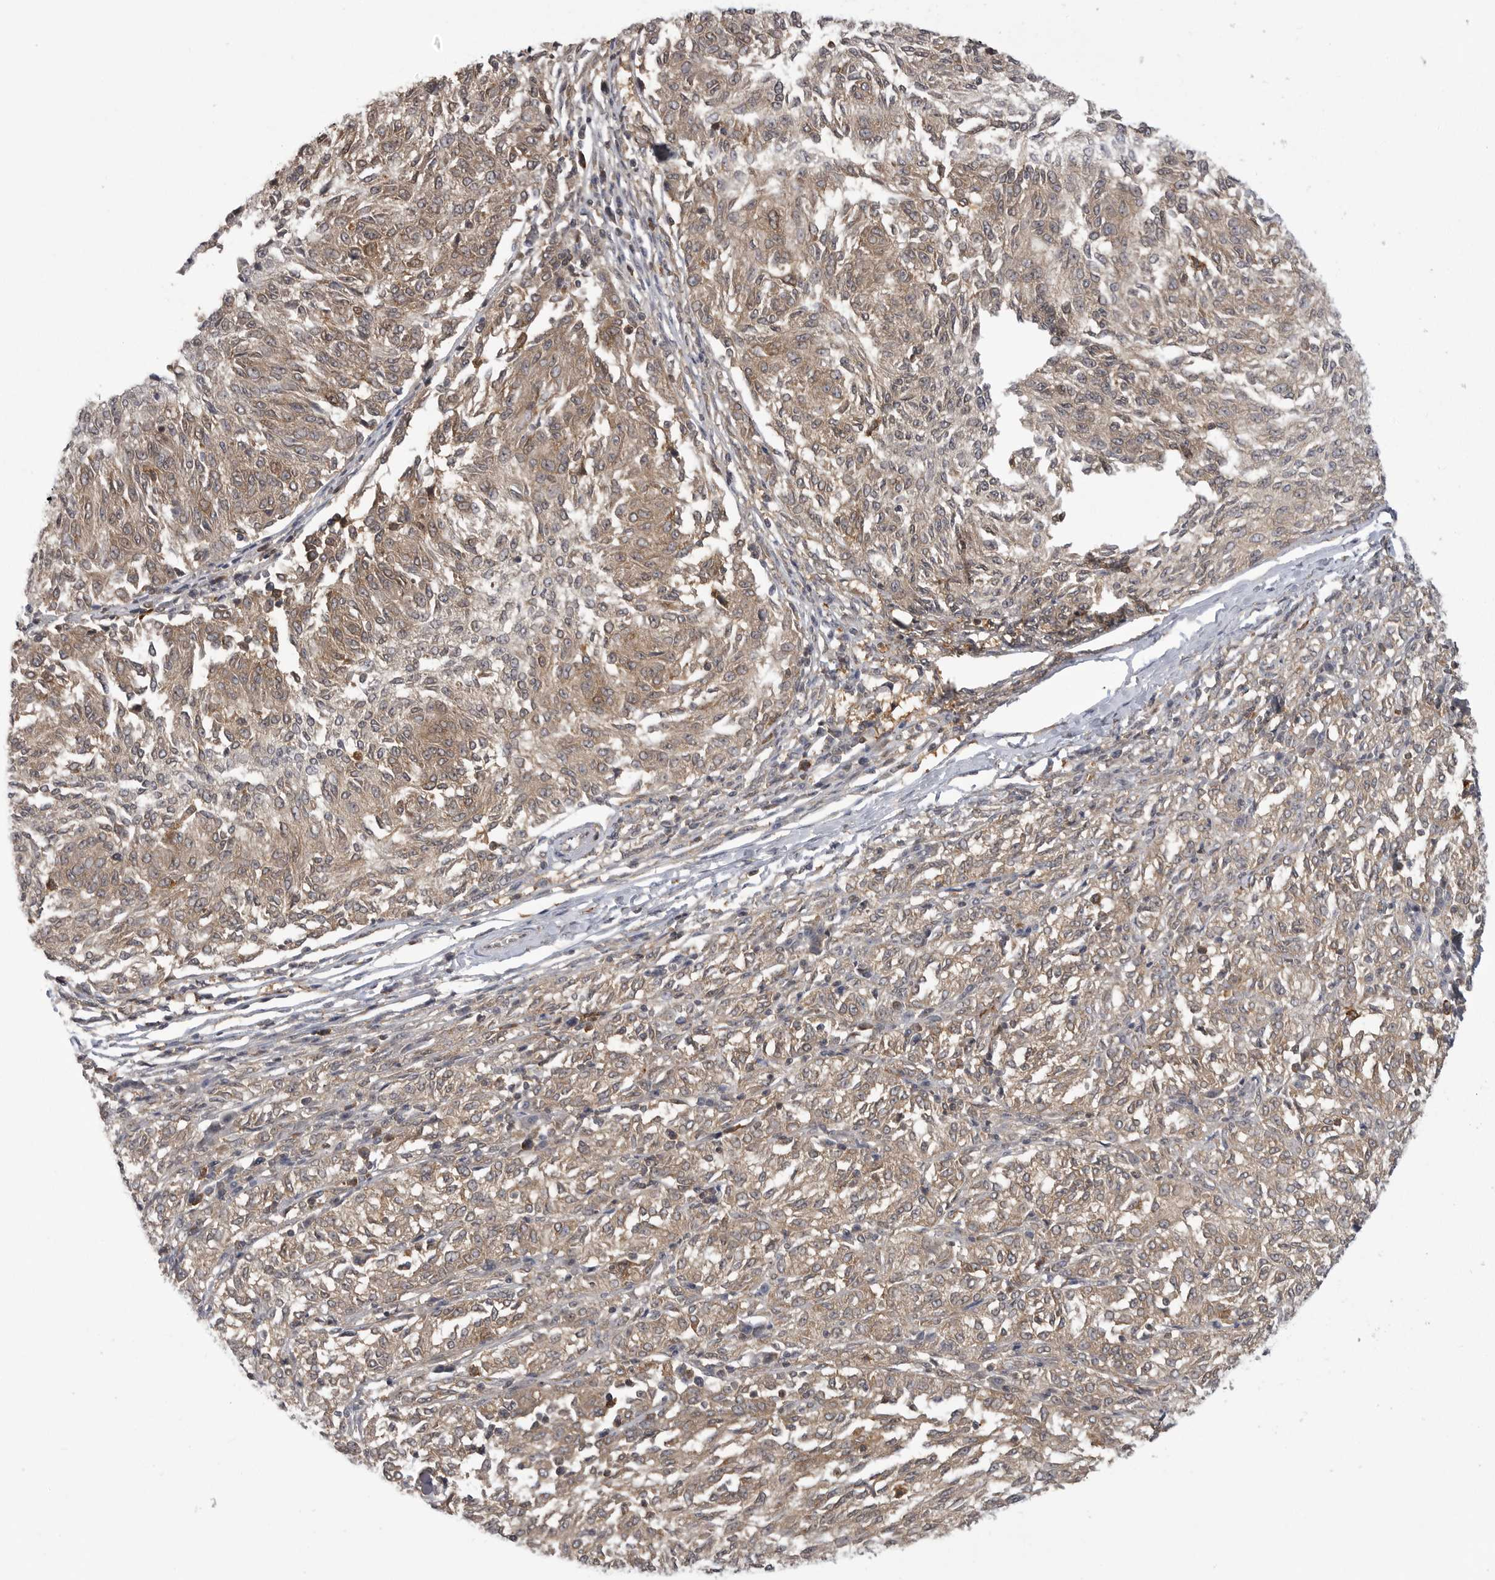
{"staining": {"intensity": "moderate", "quantity": ">75%", "location": "cytoplasmic/membranous"}, "tissue": "melanoma", "cell_type": "Tumor cells", "image_type": "cancer", "snomed": [{"axis": "morphology", "description": "Malignant melanoma, NOS"}, {"axis": "topography", "description": "Skin"}], "caption": "A high-resolution photomicrograph shows immunohistochemistry (IHC) staining of melanoma, which shows moderate cytoplasmic/membranous expression in approximately >75% of tumor cells. The protein of interest is stained brown, and the nuclei are stained in blue (DAB IHC with brightfield microscopy, high magnification).", "gene": "CACYBP", "patient": {"sex": "female", "age": 72}}